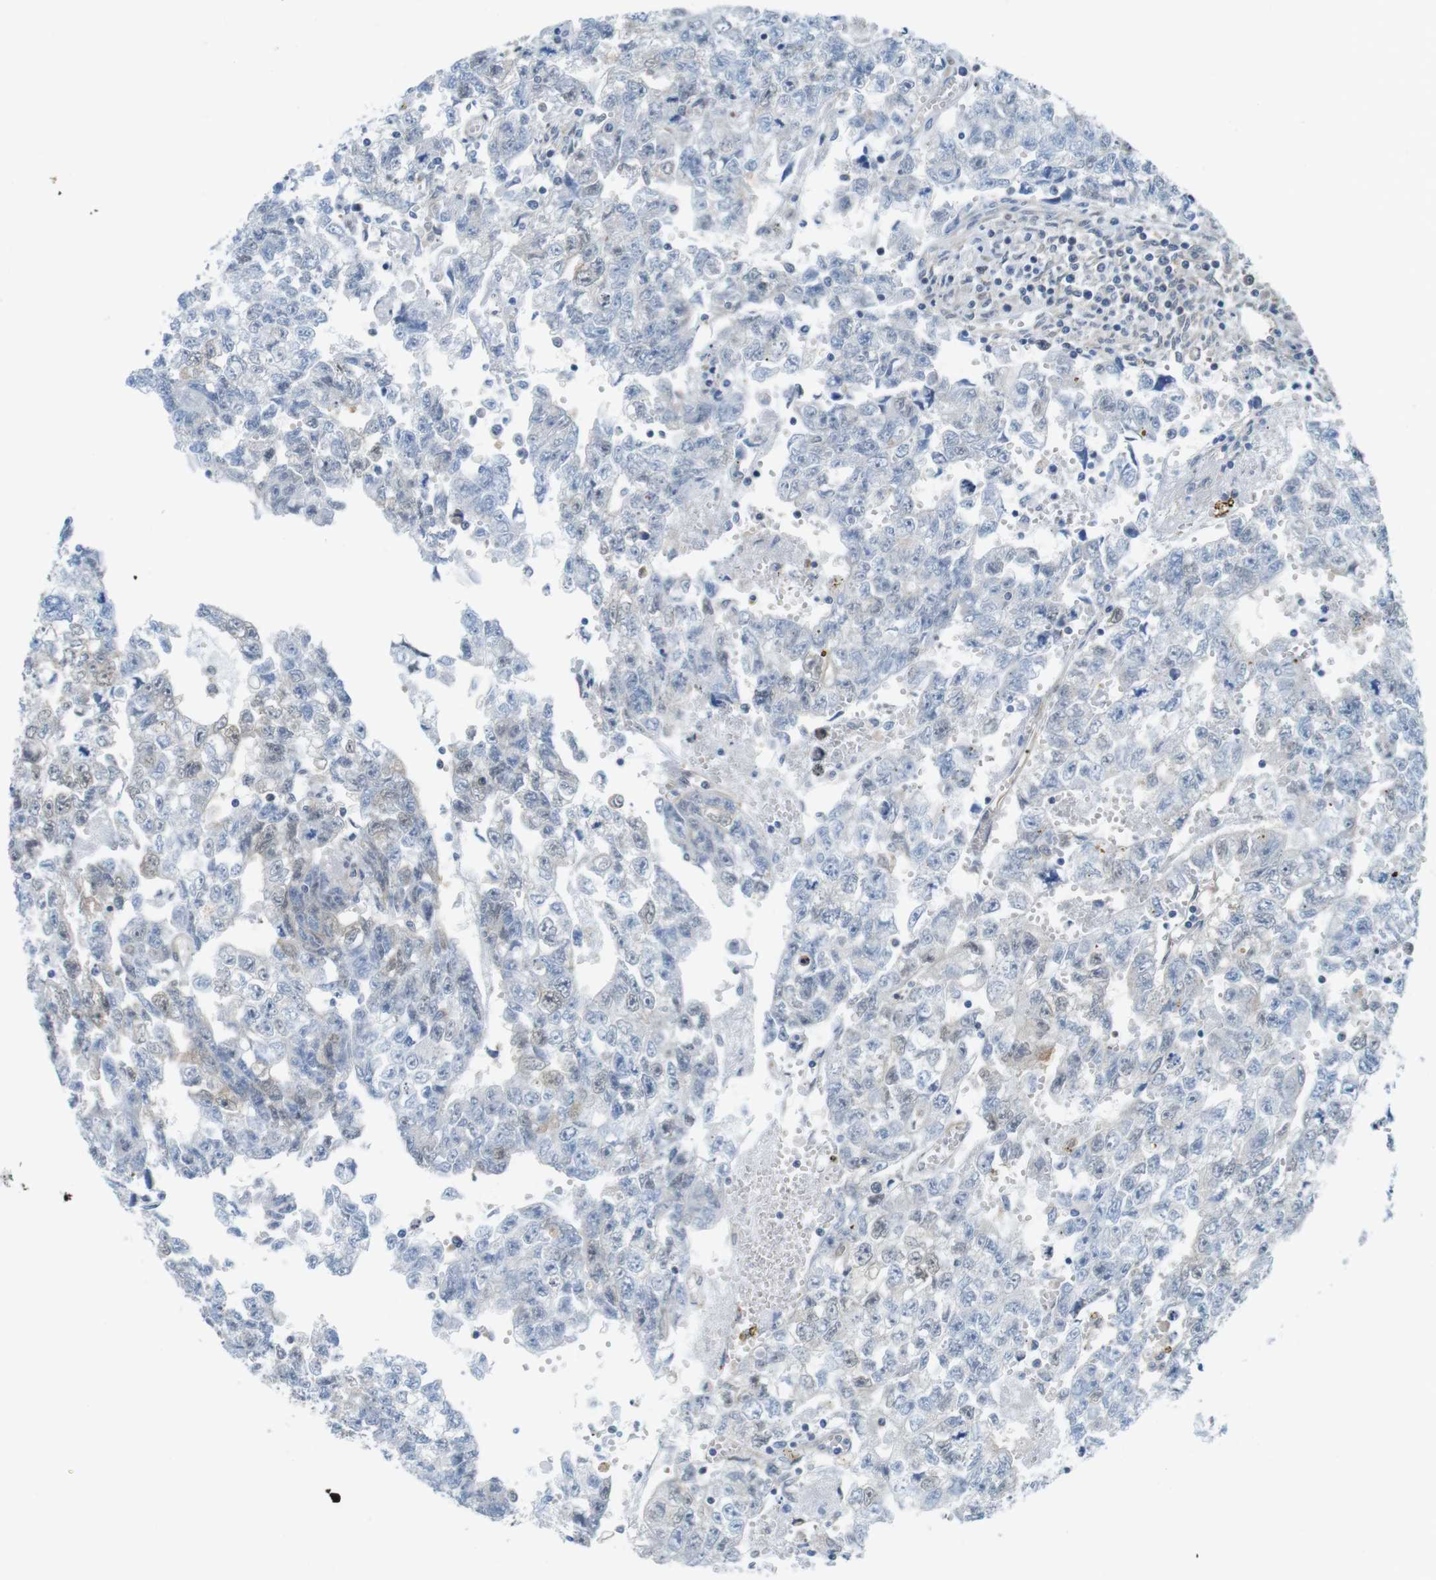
{"staining": {"intensity": "weak", "quantity": "25%-75%", "location": "cytoplasmic/membranous,nuclear"}, "tissue": "testis cancer", "cell_type": "Tumor cells", "image_type": "cancer", "snomed": [{"axis": "morphology", "description": "Seminoma, NOS"}, {"axis": "morphology", "description": "Carcinoma, Embryonal, NOS"}, {"axis": "topography", "description": "Testis"}], "caption": "Immunohistochemical staining of human seminoma (testis) exhibits low levels of weak cytoplasmic/membranous and nuclear staining in about 25%-75% of tumor cells.", "gene": "CASP2", "patient": {"sex": "male", "age": 38}}